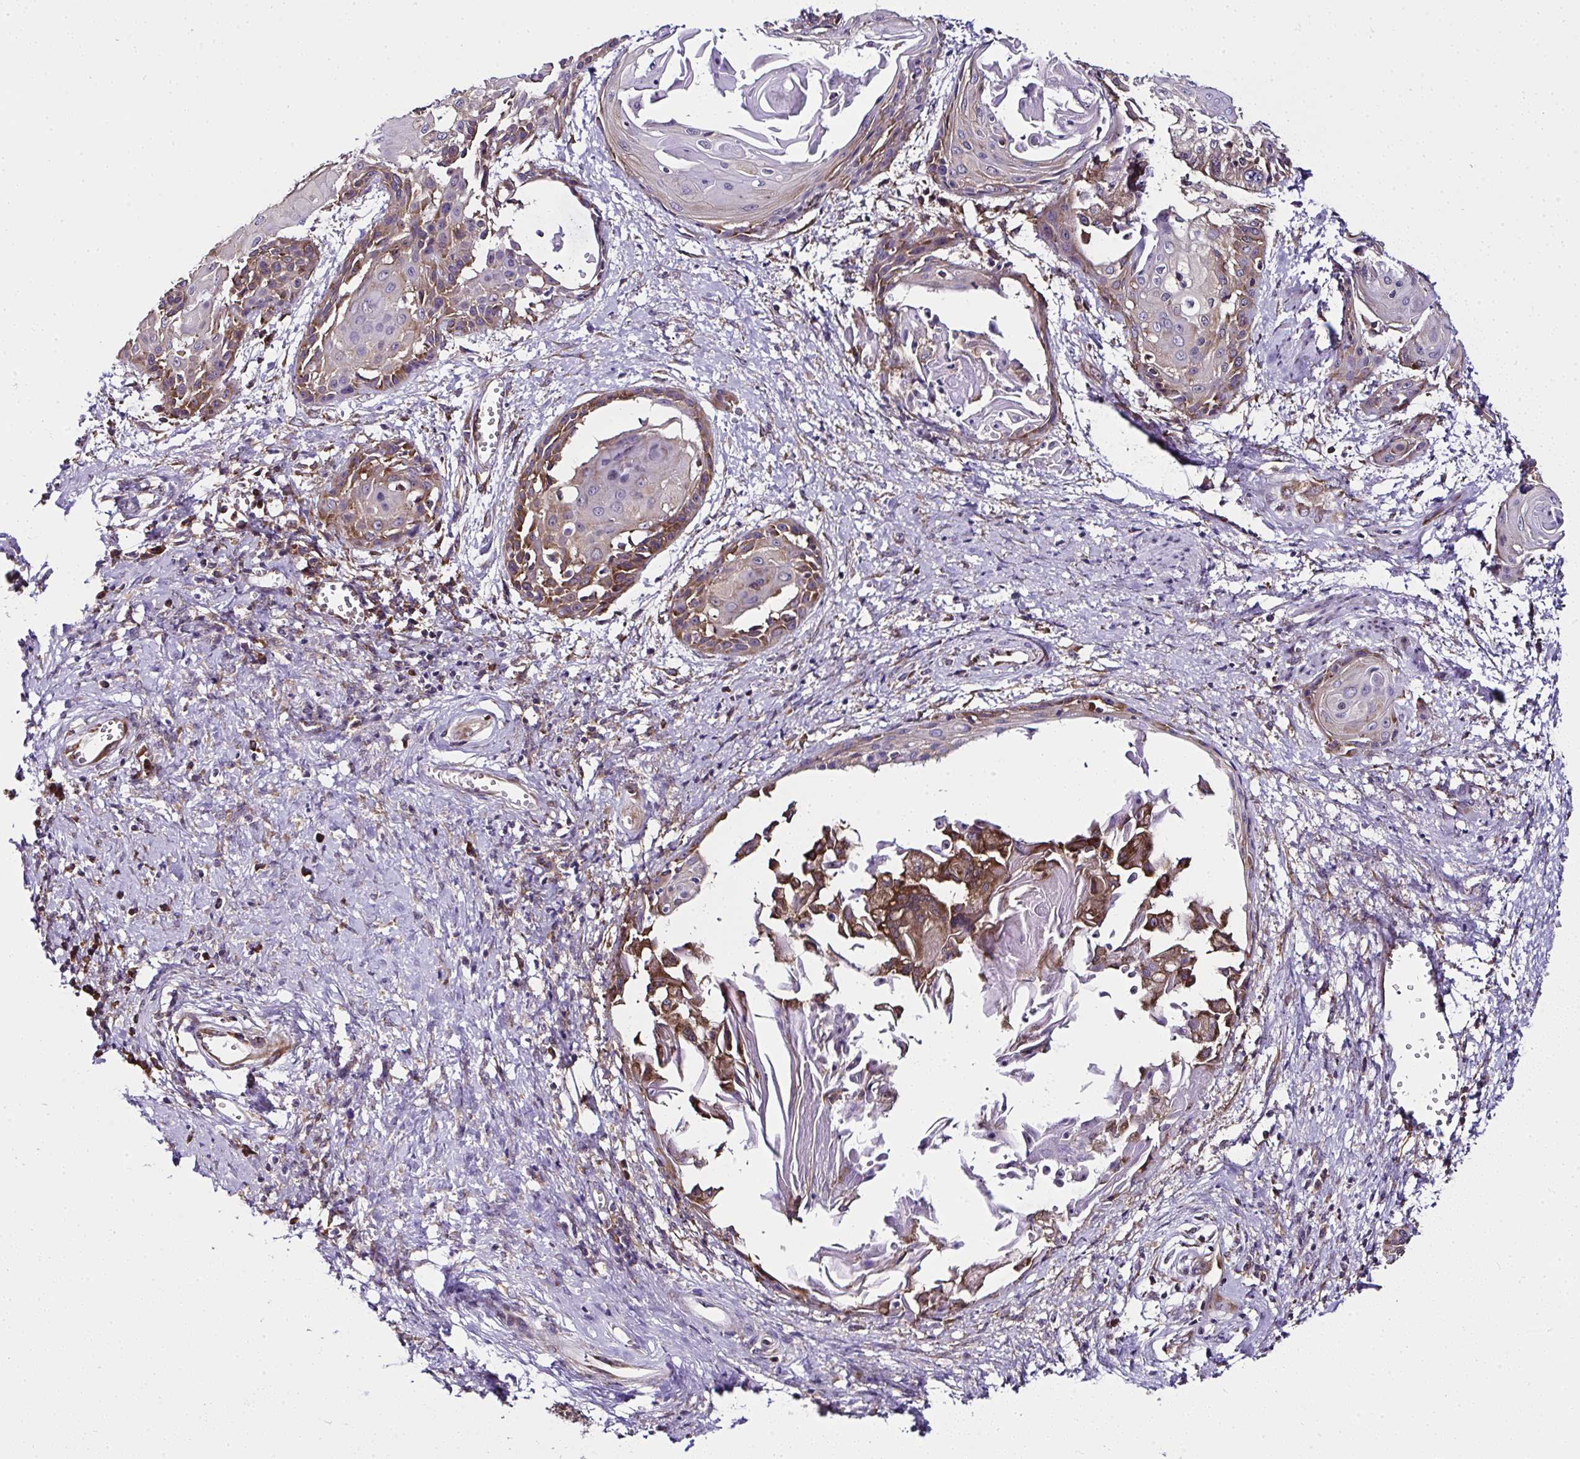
{"staining": {"intensity": "moderate", "quantity": "25%-75%", "location": "cytoplasmic/membranous"}, "tissue": "cervical cancer", "cell_type": "Tumor cells", "image_type": "cancer", "snomed": [{"axis": "morphology", "description": "Squamous cell carcinoma, NOS"}, {"axis": "topography", "description": "Cervix"}], "caption": "Immunohistochemical staining of squamous cell carcinoma (cervical) displays medium levels of moderate cytoplasmic/membranous protein expression in approximately 25%-75% of tumor cells. (DAB IHC, brown staining for protein, blue staining for nuclei).", "gene": "RPS7", "patient": {"sex": "female", "age": 57}}